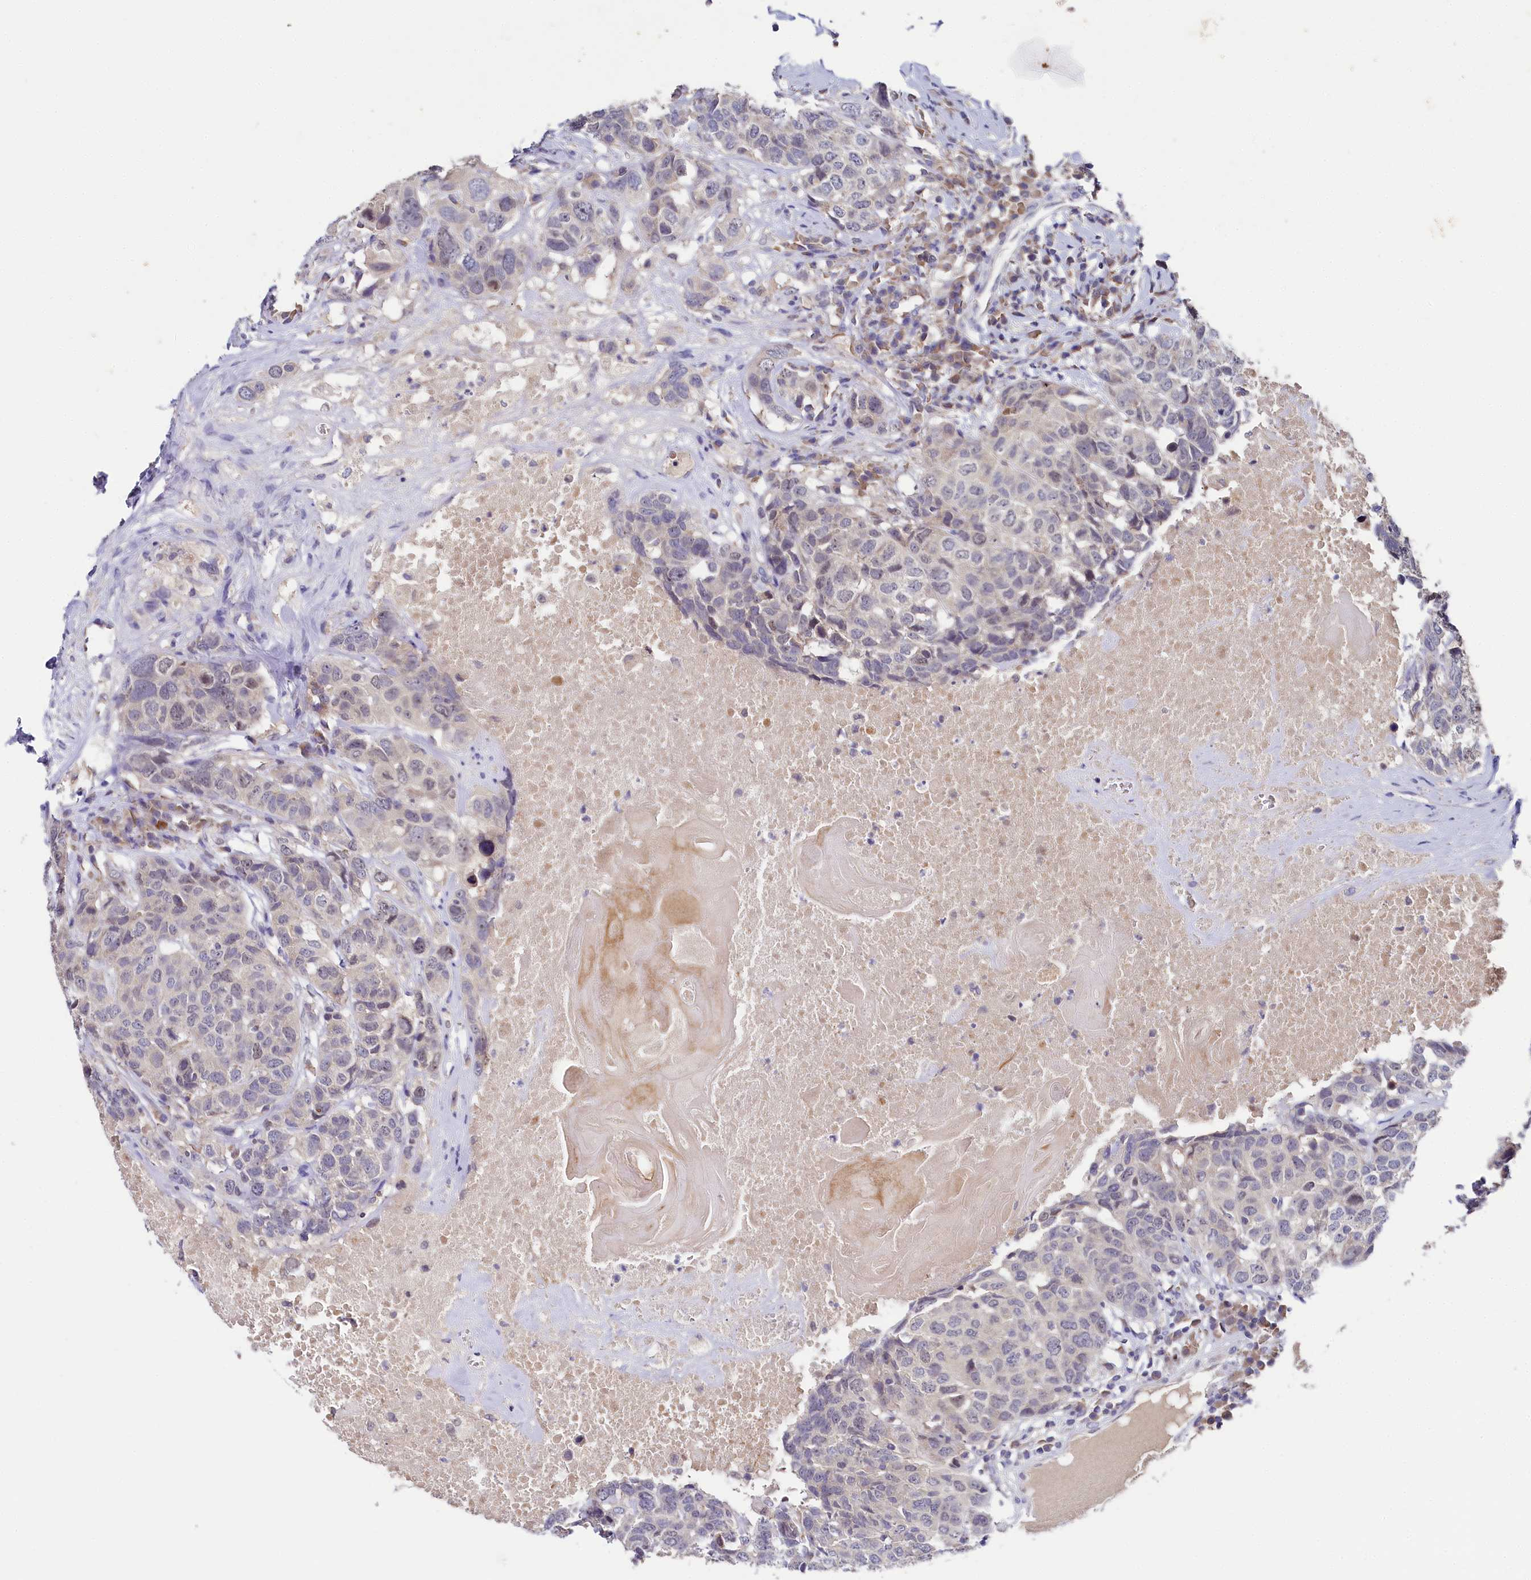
{"staining": {"intensity": "weak", "quantity": "<25%", "location": "cytoplasmic/membranous"}, "tissue": "head and neck cancer", "cell_type": "Tumor cells", "image_type": "cancer", "snomed": [{"axis": "morphology", "description": "Squamous cell carcinoma, NOS"}, {"axis": "topography", "description": "Head-Neck"}], "caption": "Immunohistochemistry (IHC) of human head and neck cancer (squamous cell carcinoma) shows no positivity in tumor cells. (Immunohistochemistry, brightfield microscopy, high magnification).", "gene": "SPINK9", "patient": {"sex": "male", "age": 66}}